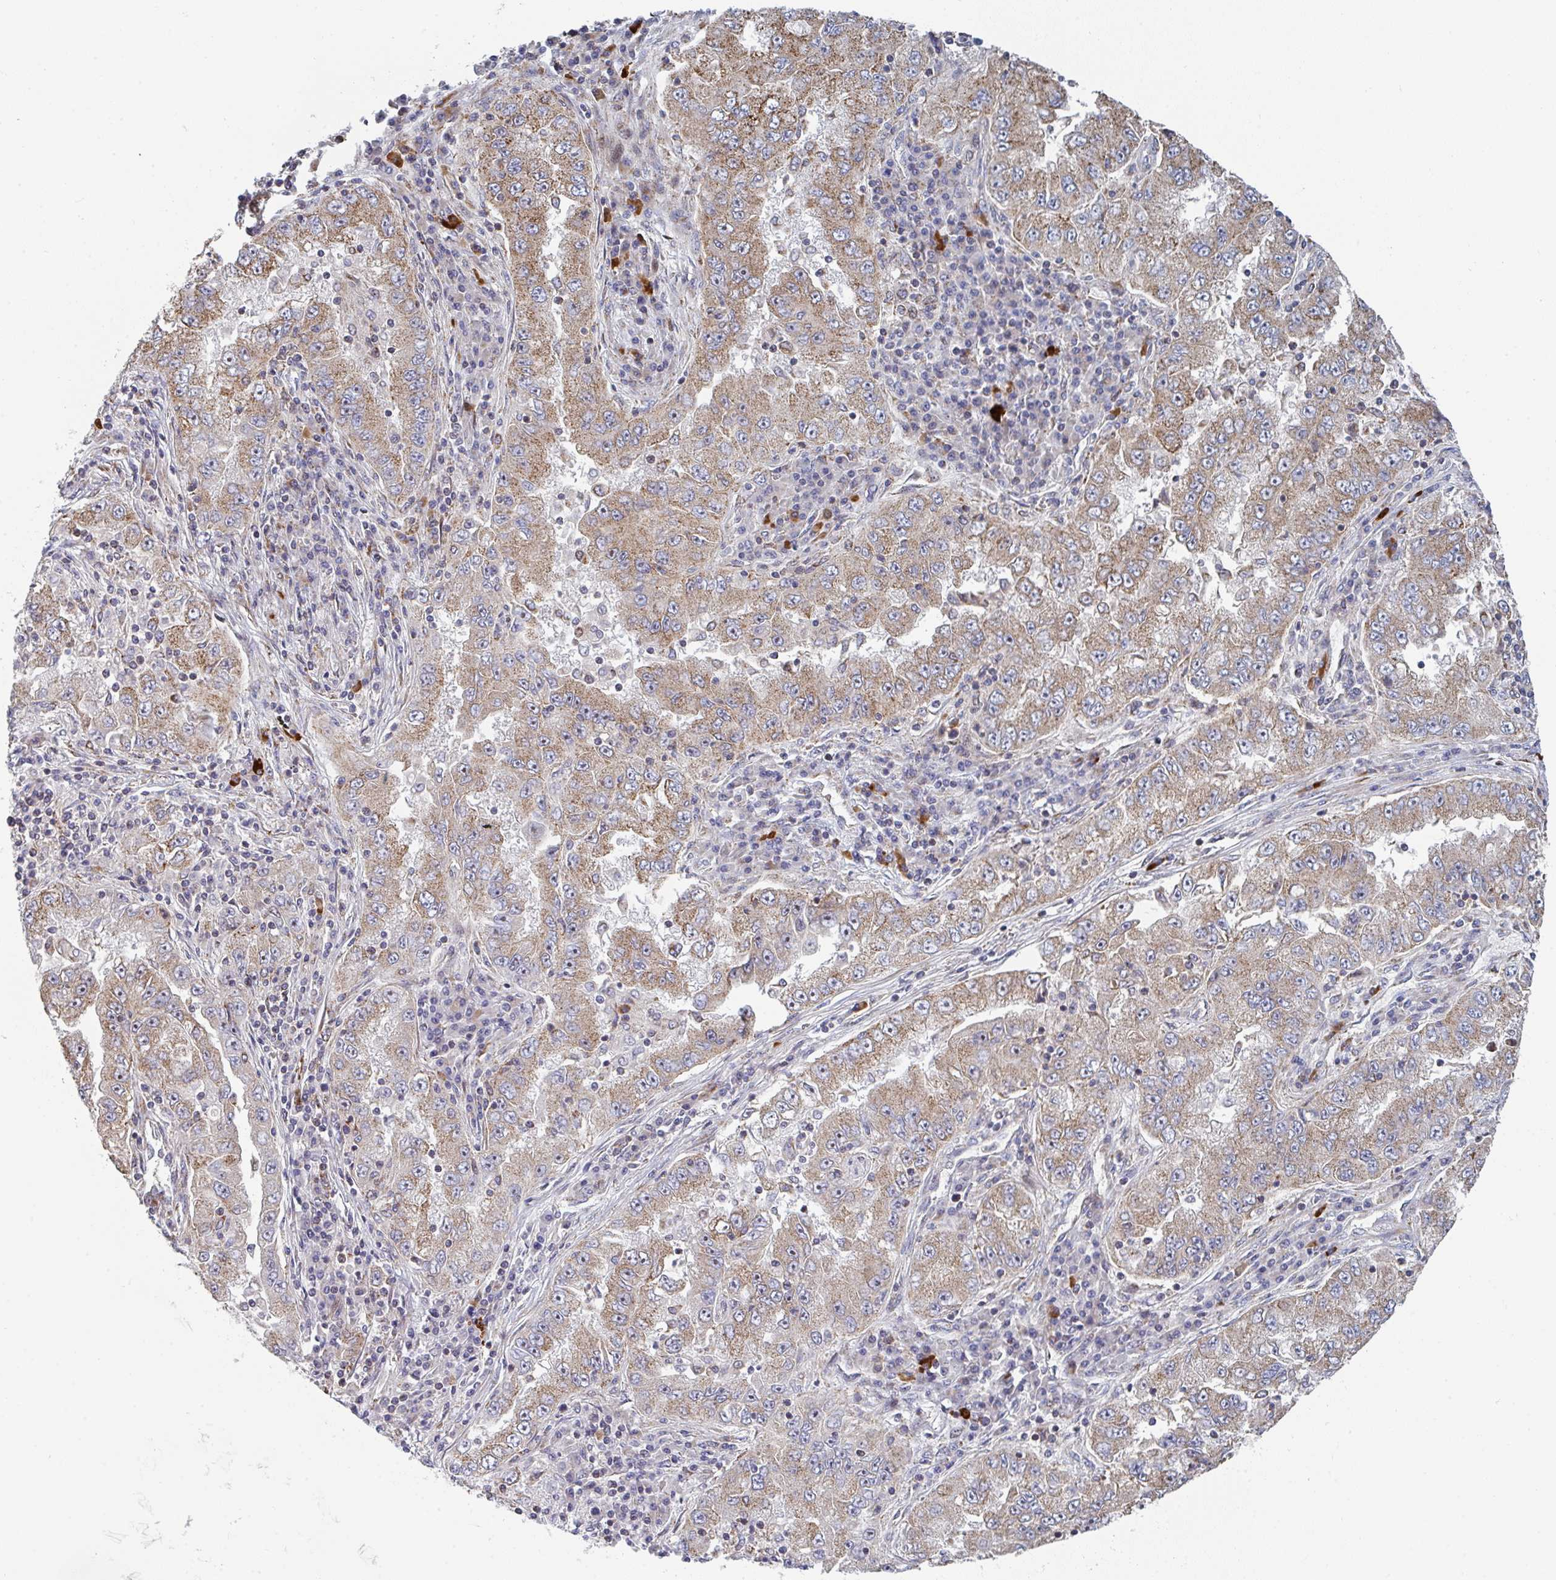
{"staining": {"intensity": "moderate", "quantity": ">75%", "location": "cytoplasmic/membranous"}, "tissue": "lung cancer", "cell_type": "Tumor cells", "image_type": "cancer", "snomed": [{"axis": "morphology", "description": "Adenocarcinoma, NOS"}, {"axis": "morphology", "description": "Adenocarcinoma primary or metastatic"}, {"axis": "topography", "description": "Lung"}], "caption": "Protein expression analysis of lung adenocarcinoma displays moderate cytoplasmic/membranous staining in approximately >75% of tumor cells.", "gene": "ZNF644", "patient": {"sex": "male", "age": 74}}